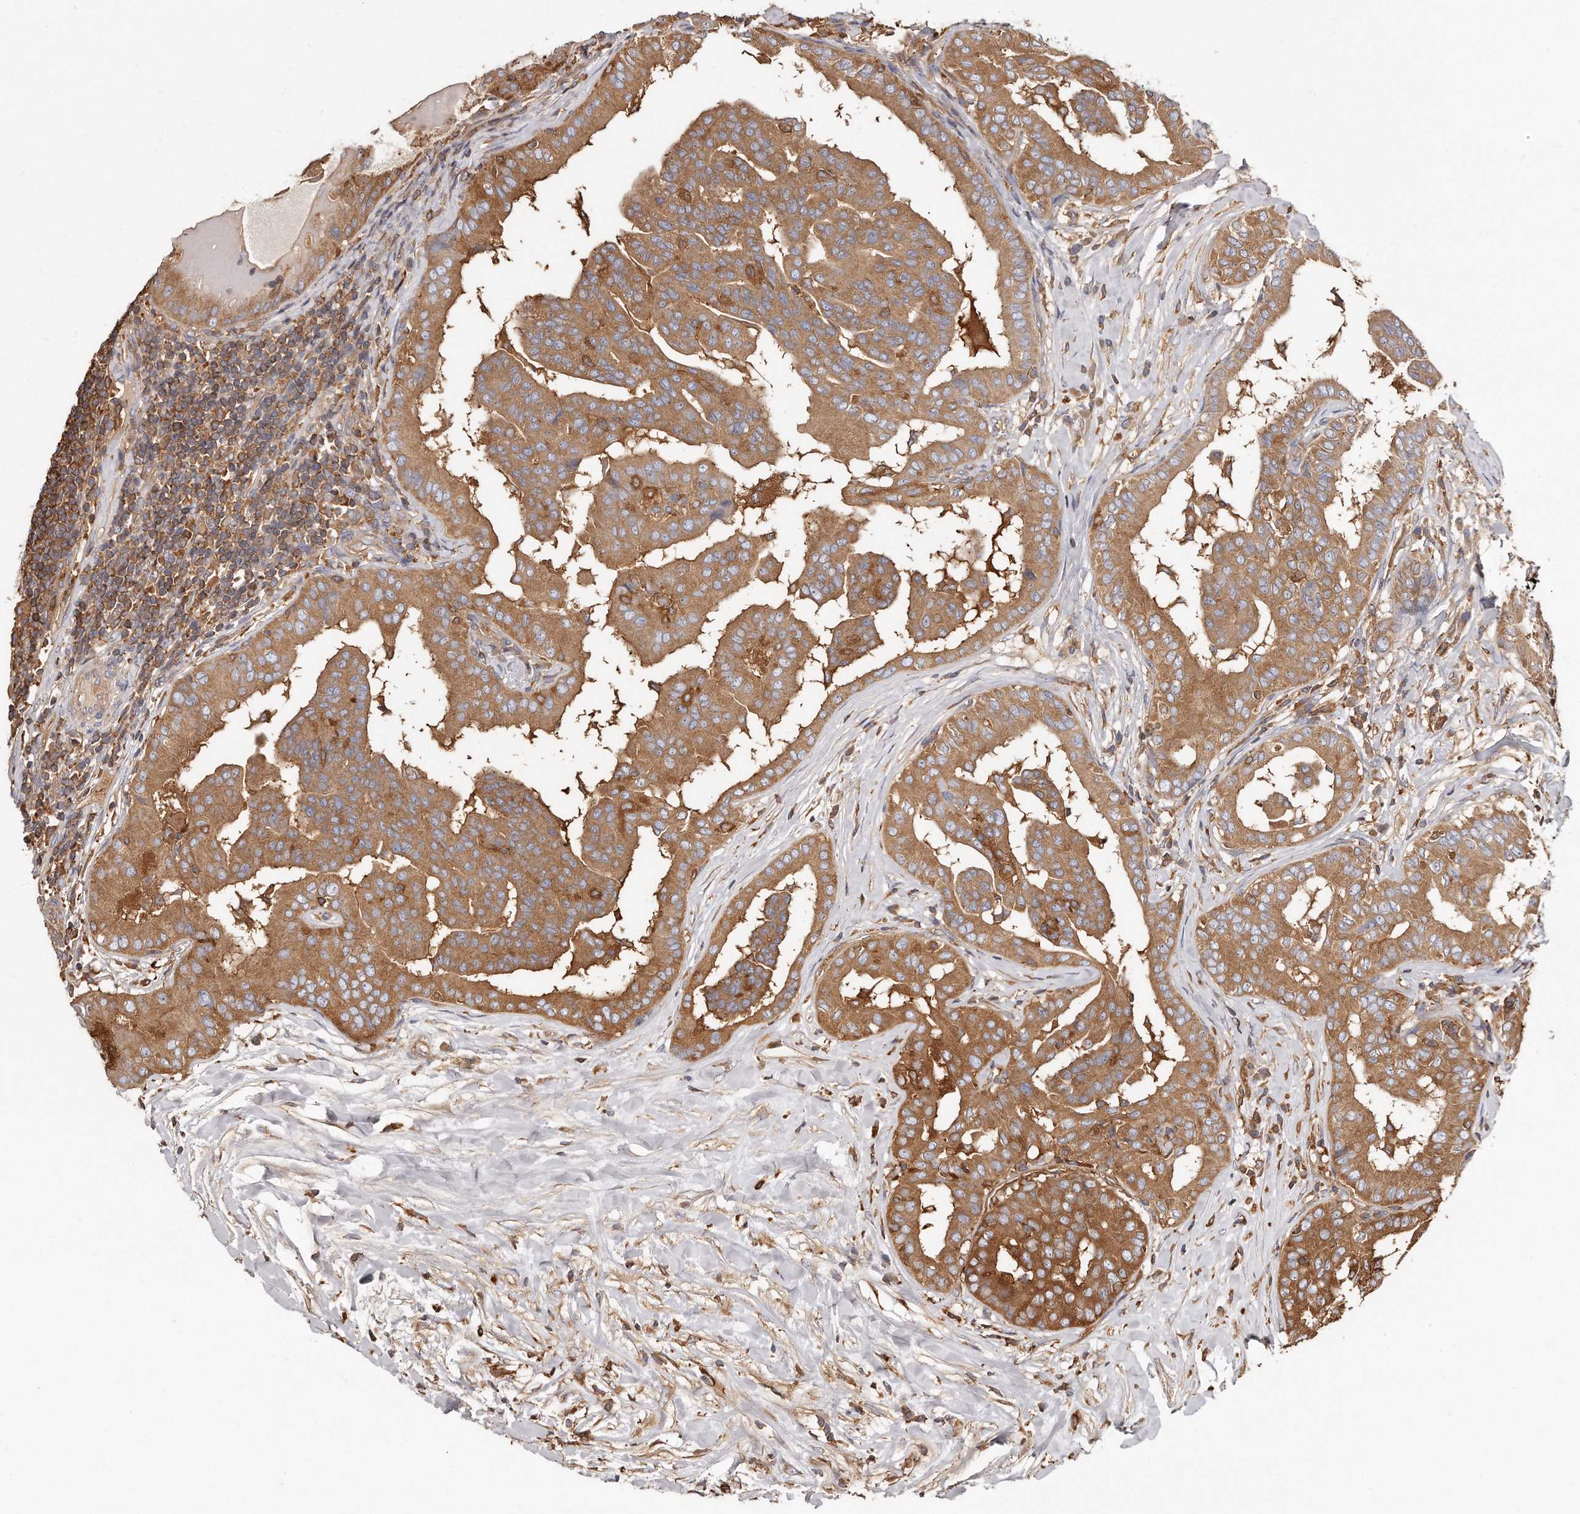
{"staining": {"intensity": "moderate", "quantity": ">75%", "location": "cytoplasmic/membranous"}, "tissue": "thyroid cancer", "cell_type": "Tumor cells", "image_type": "cancer", "snomed": [{"axis": "morphology", "description": "Papillary adenocarcinoma, NOS"}, {"axis": "topography", "description": "Thyroid gland"}], "caption": "This is an image of immunohistochemistry staining of thyroid cancer (papillary adenocarcinoma), which shows moderate positivity in the cytoplasmic/membranous of tumor cells.", "gene": "CAP1", "patient": {"sex": "male", "age": 33}}